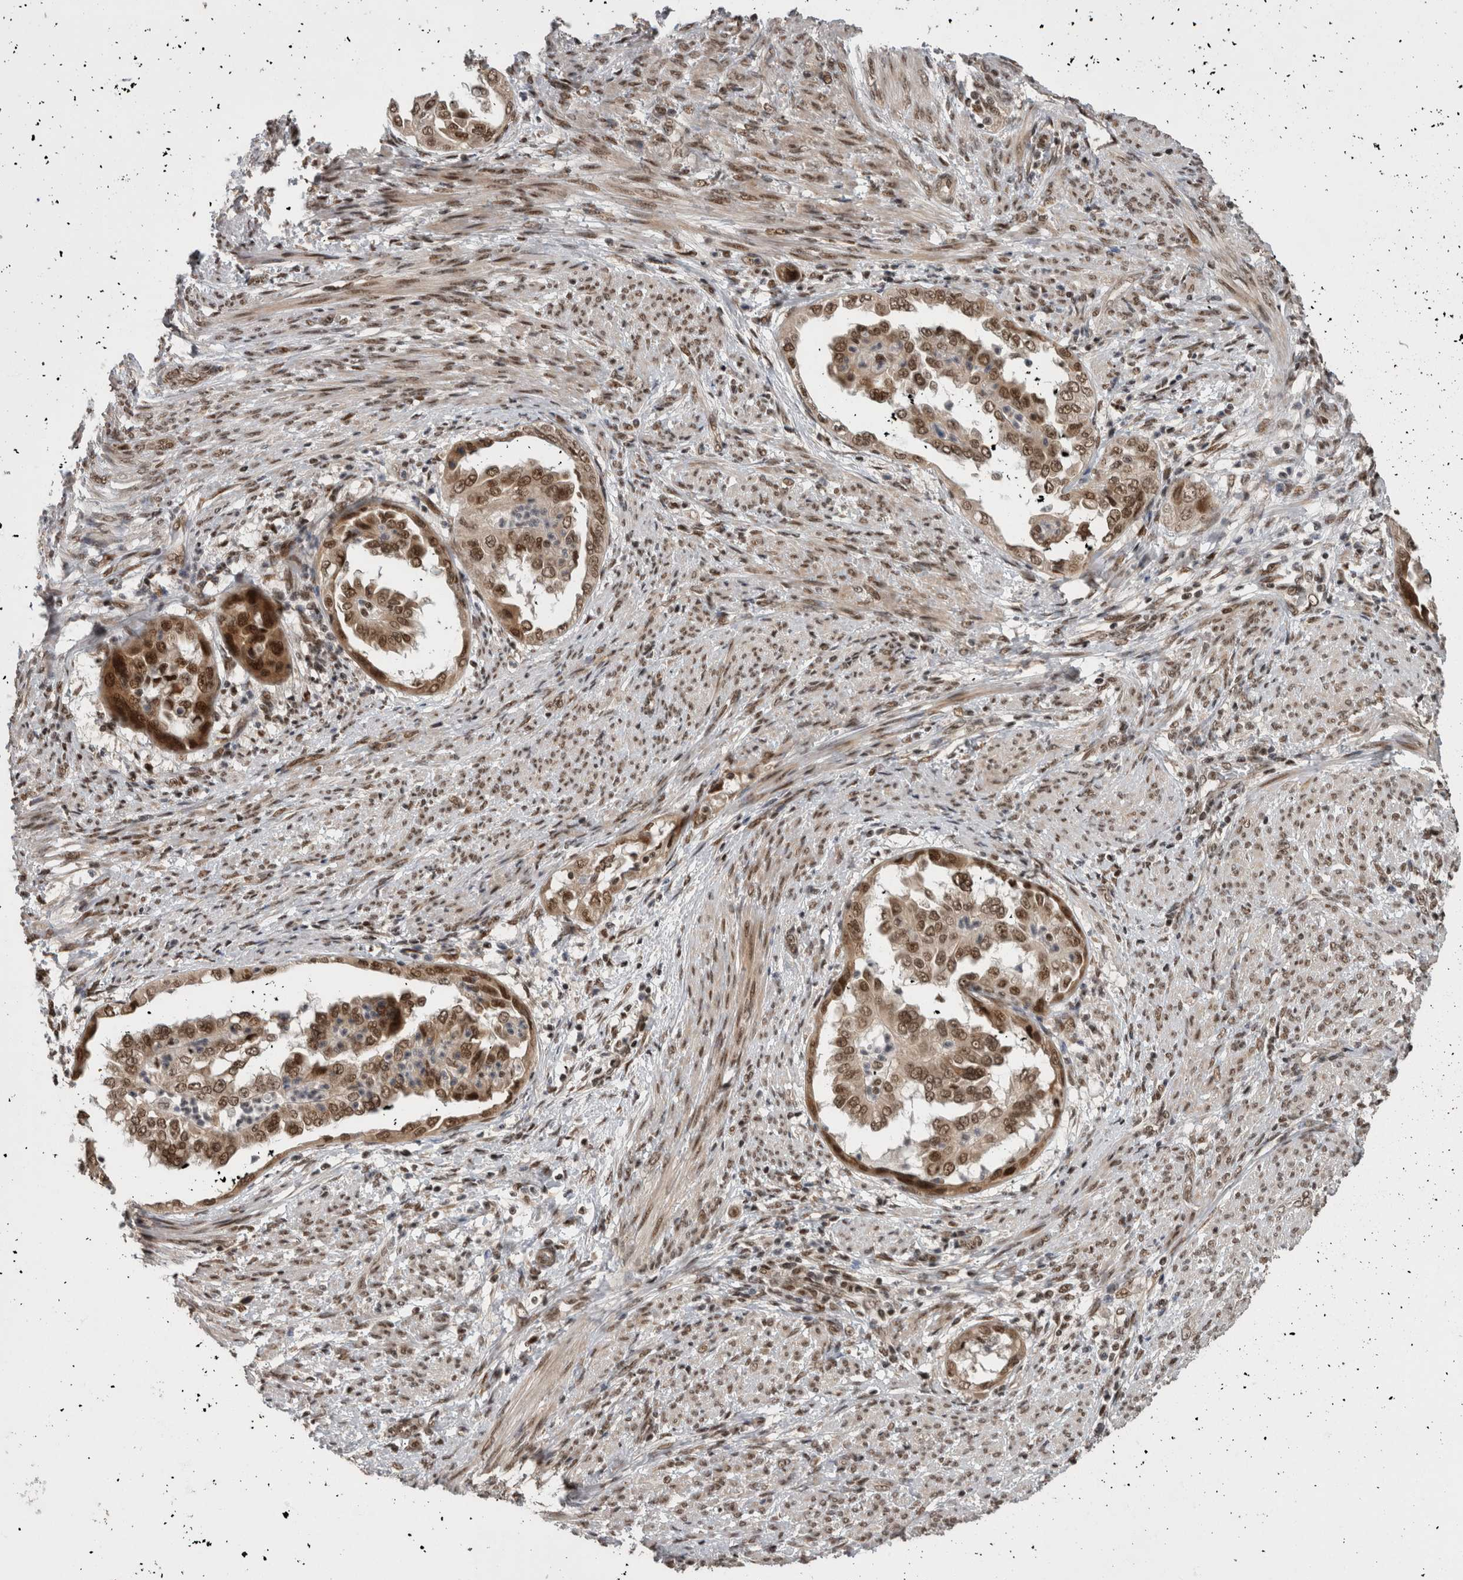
{"staining": {"intensity": "moderate", "quantity": ">75%", "location": "nuclear"}, "tissue": "endometrial cancer", "cell_type": "Tumor cells", "image_type": "cancer", "snomed": [{"axis": "morphology", "description": "Adenocarcinoma, NOS"}, {"axis": "topography", "description": "Endometrium"}], "caption": "This image displays immunohistochemistry staining of human endometrial cancer (adenocarcinoma), with medium moderate nuclear staining in approximately >75% of tumor cells.", "gene": "CPSF2", "patient": {"sex": "female", "age": 85}}